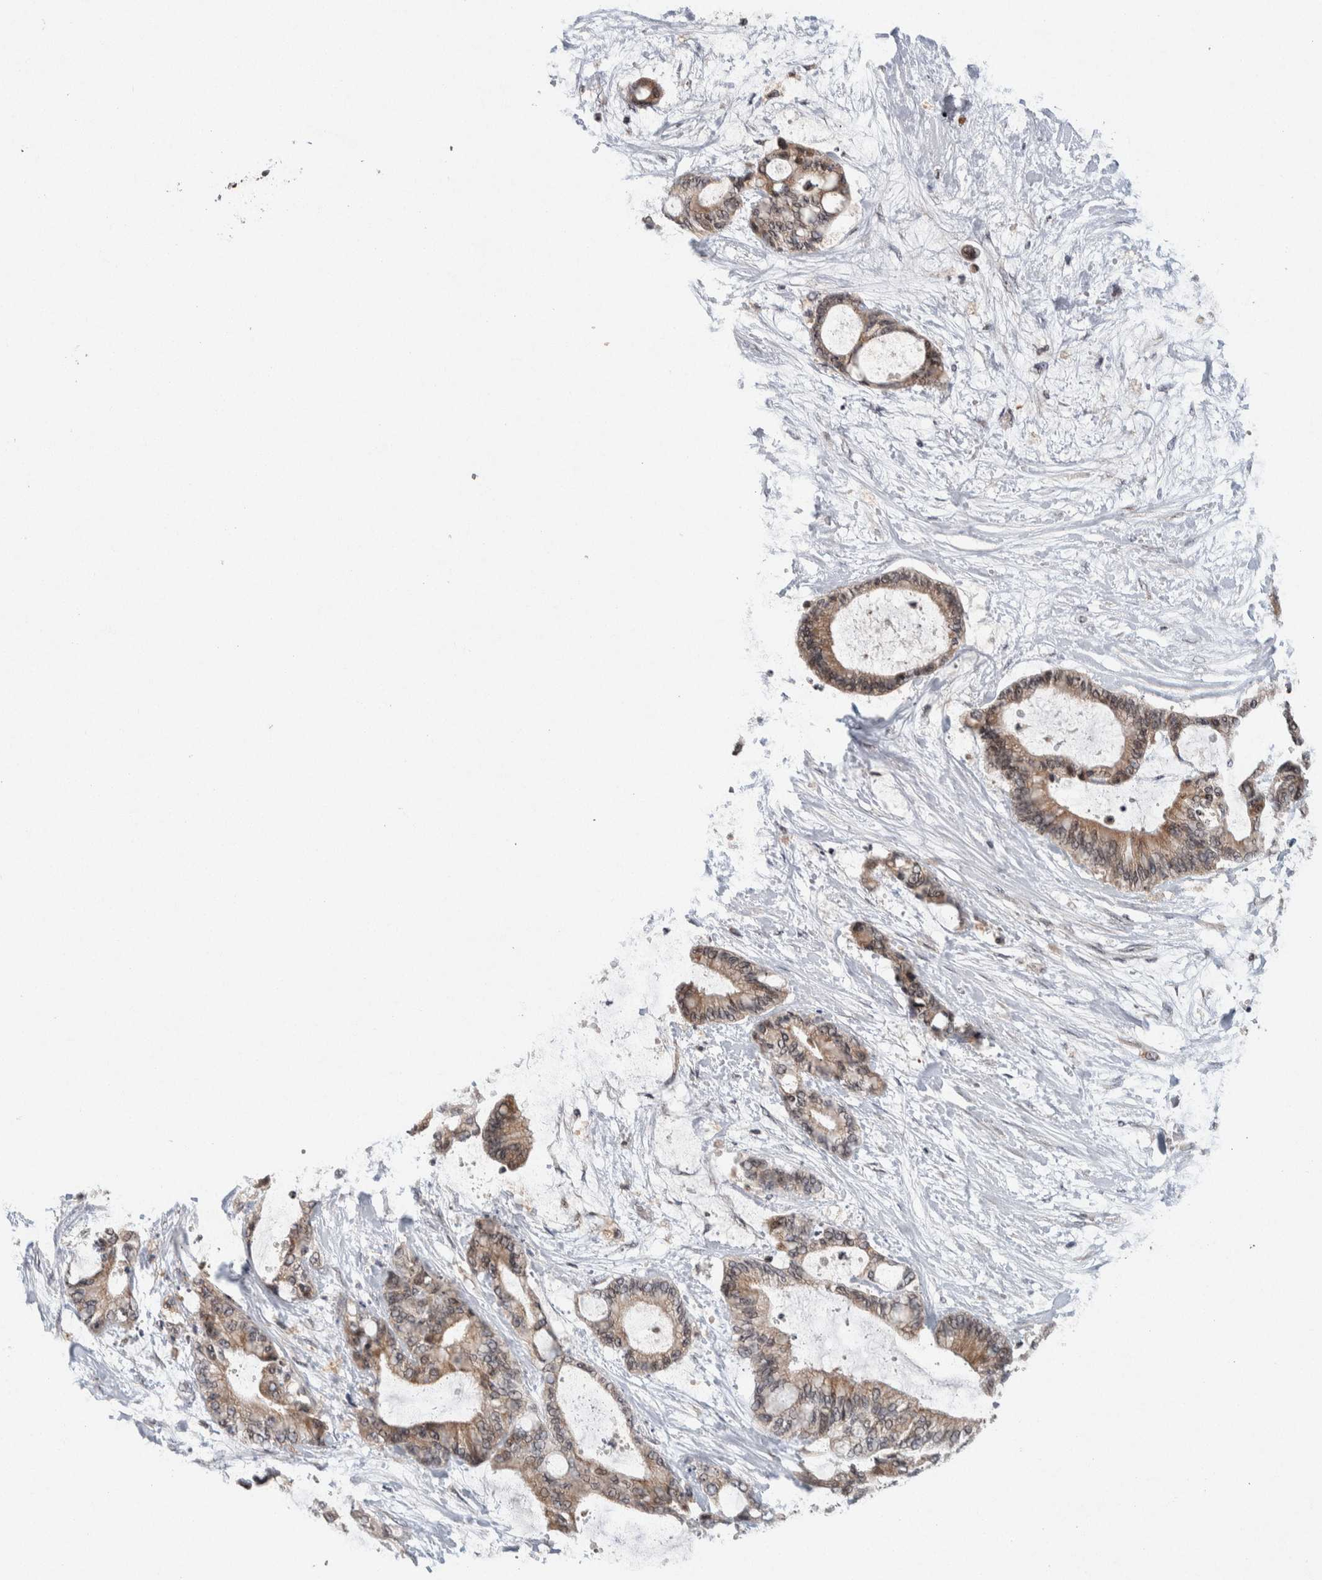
{"staining": {"intensity": "moderate", "quantity": ">75%", "location": "cytoplasmic/membranous"}, "tissue": "liver cancer", "cell_type": "Tumor cells", "image_type": "cancer", "snomed": [{"axis": "morphology", "description": "Cholangiocarcinoma"}, {"axis": "topography", "description": "Liver"}], "caption": "Human cholangiocarcinoma (liver) stained for a protein (brown) displays moderate cytoplasmic/membranous positive positivity in approximately >75% of tumor cells.", "gene": "KCNK1", "patient": {"sex": "female", "age": 73}}